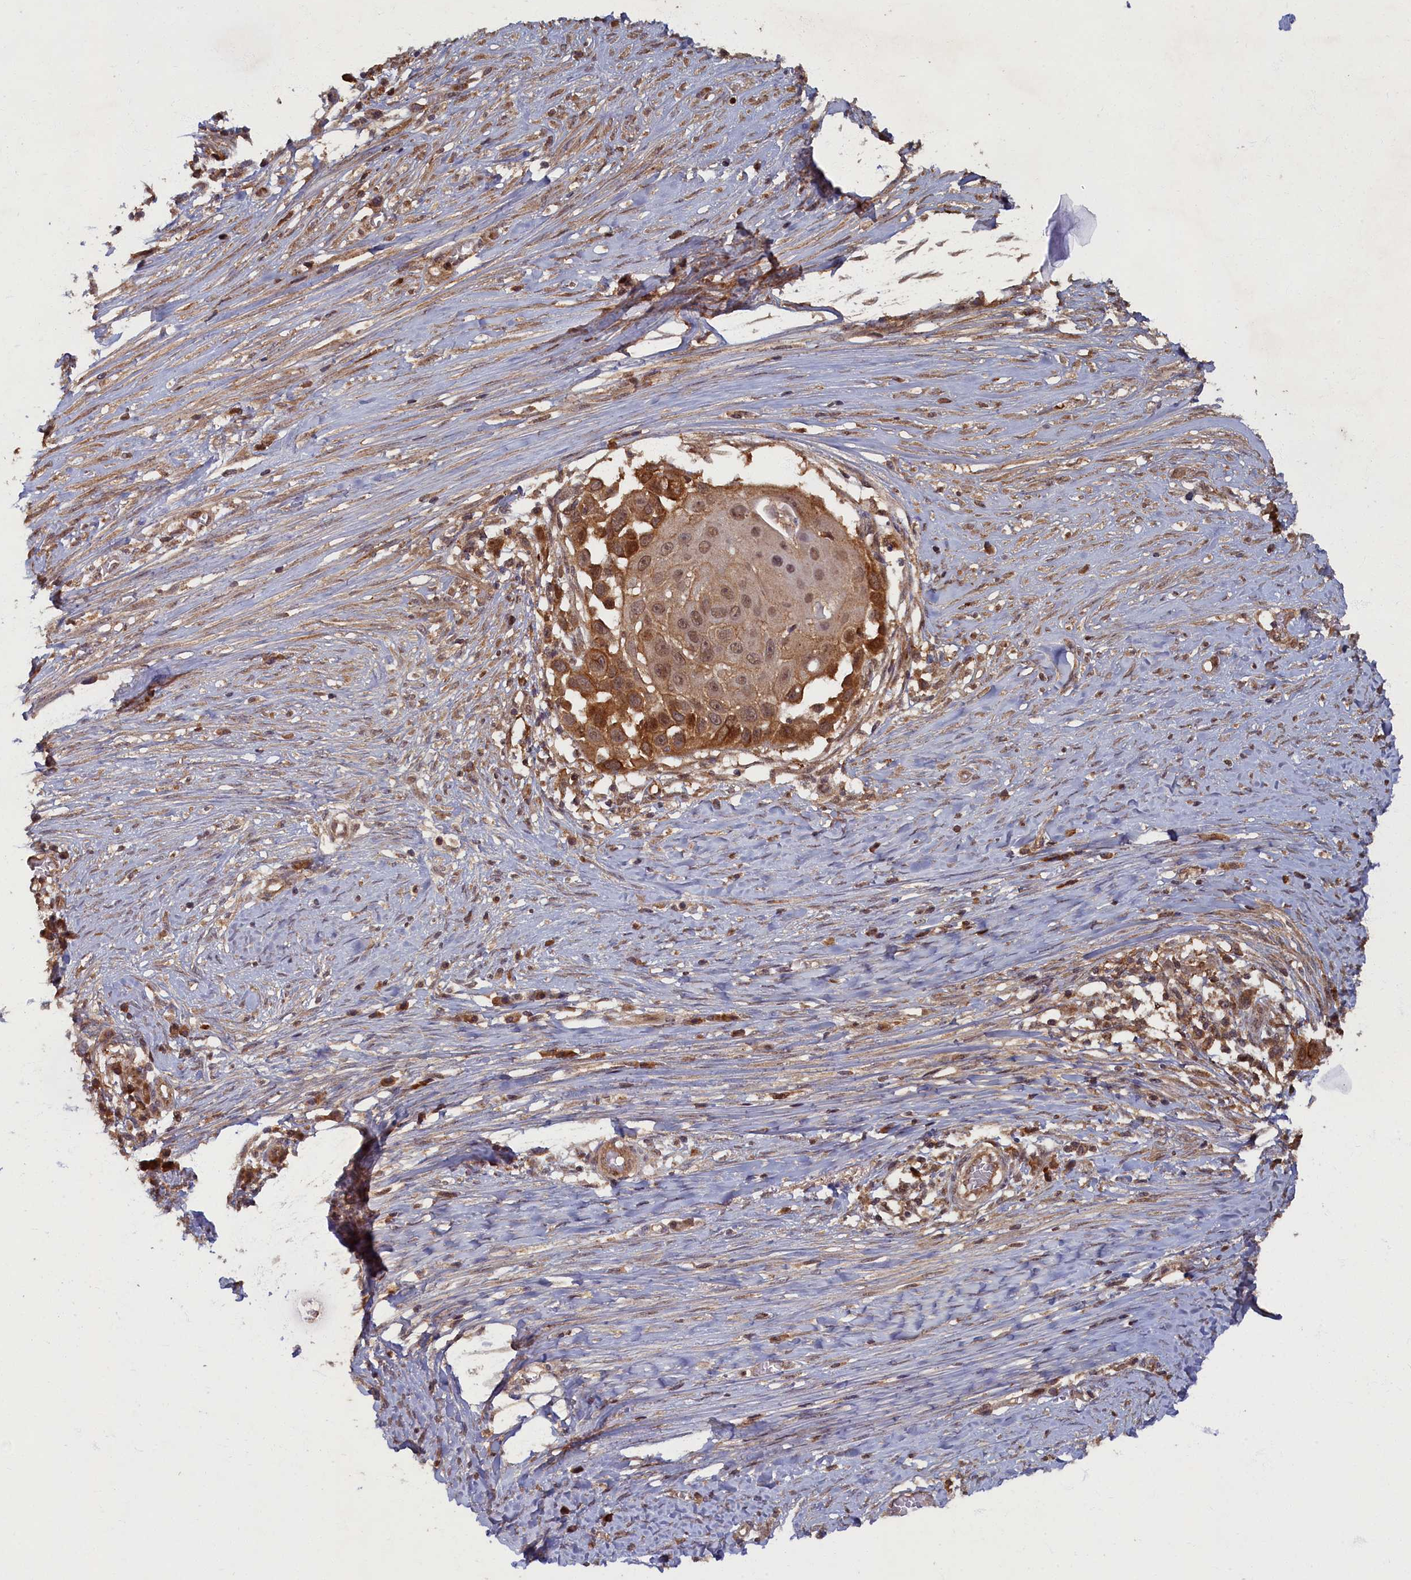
{"staining": {"intensity": "moderate", "quantity": ">75%", "location": "cytoplasmic/membranous,nuclear"}, "tissue": "skin cancer", "cell_type": "Tumor cells", "image_type": "cancer", "snomed": [{"axis": "morphology", "description": "Squamous cell carcinoma, NOS"}, {"axis": "topography", "description": "Skin"}], "caption": "IHC histopathology image of neoplastic tissue: human skin cancer (squamous cell carcinoma) stained using immunohistochemistry (IHC) exhibits medium levels of moderate protein expression localized specifically in the cytoplasmic/membranous and nuclear of tumor cells, appearing as a cytoplasmic/membranous and nuclear brown color.", "gene": "BRCA1", "patient": {"sex": "female", "age": 44}}